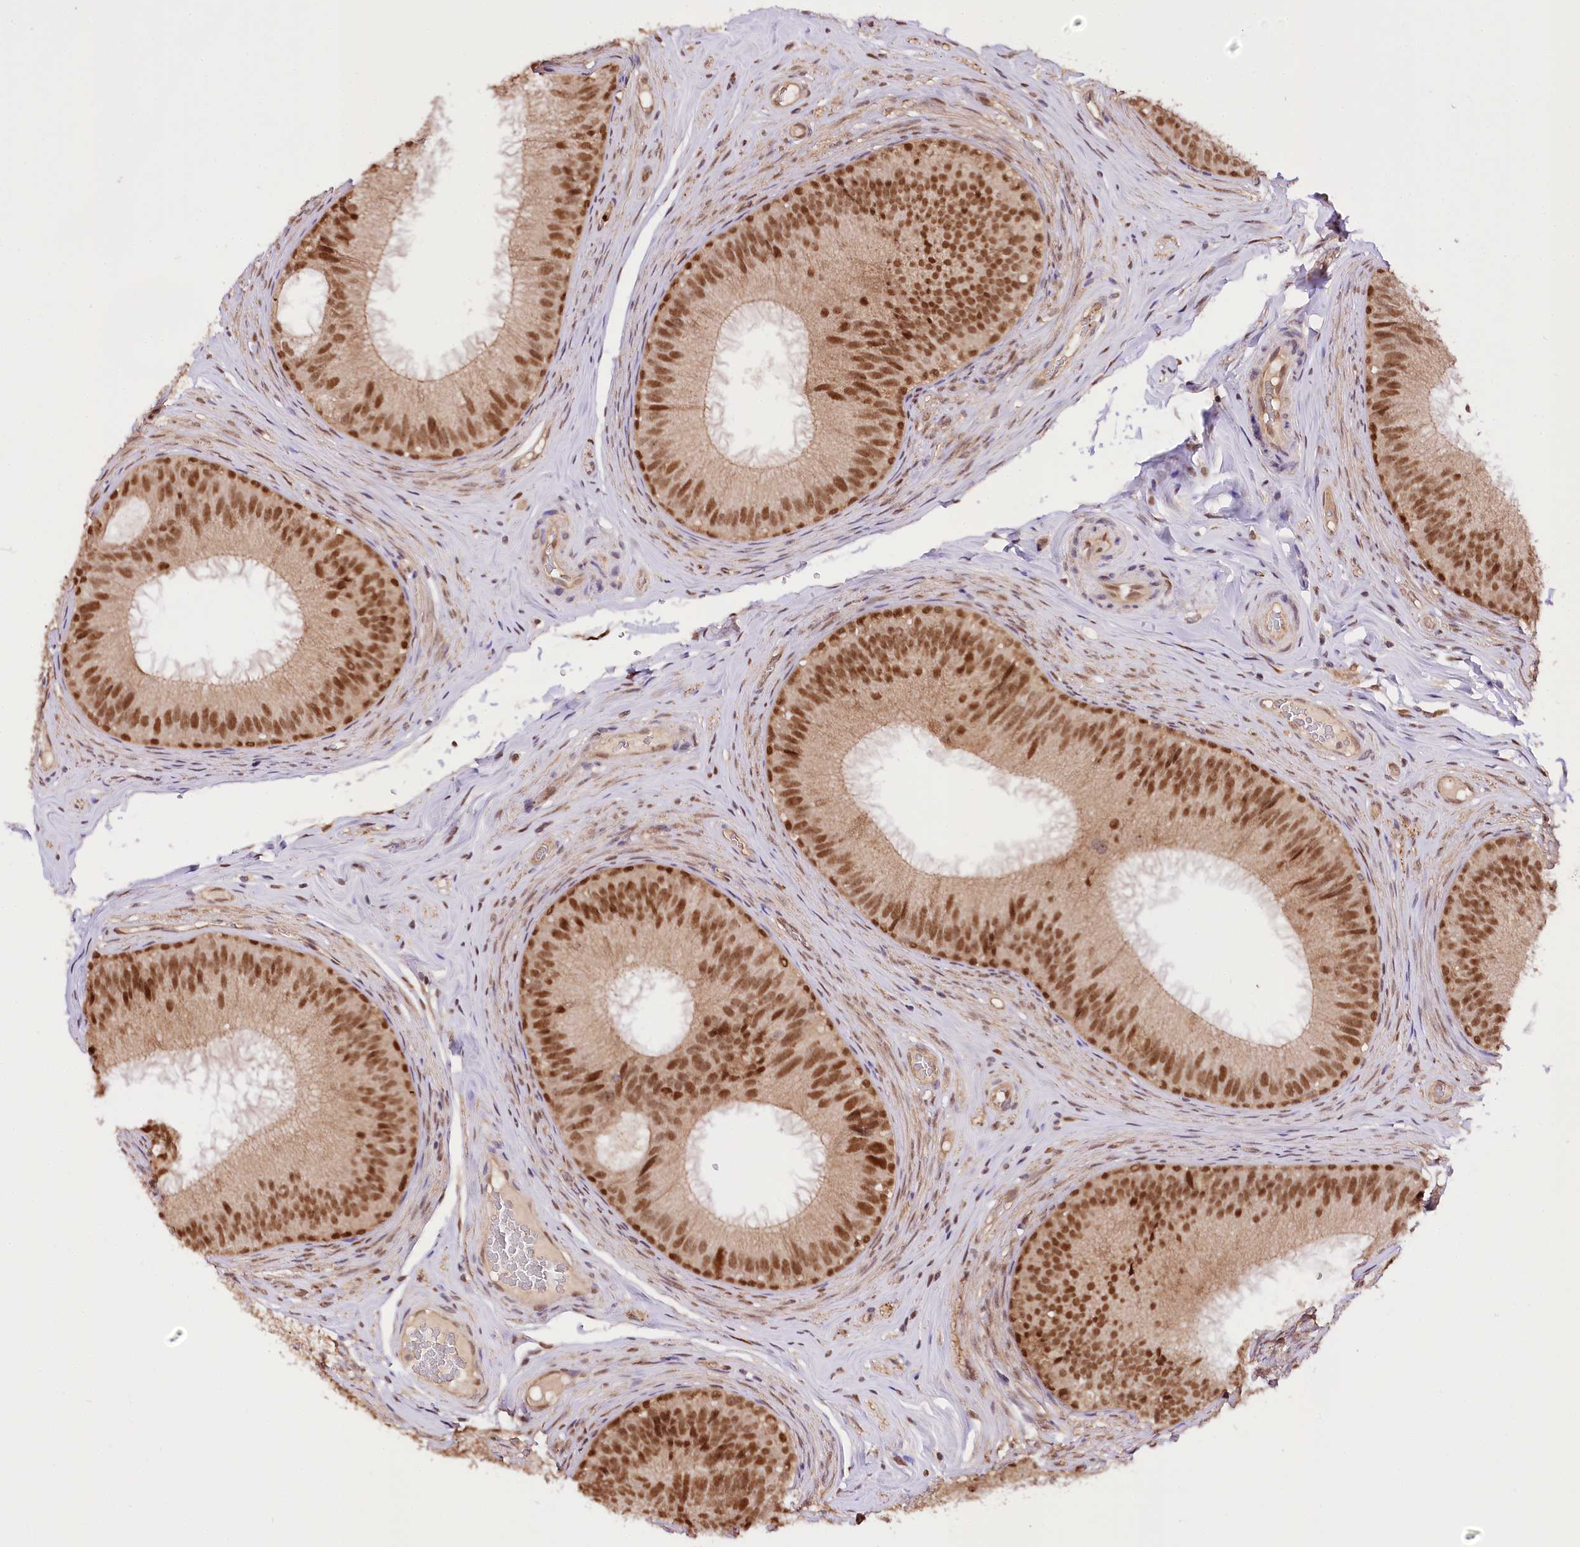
{"staining": {"intensity": "strong", "quantity": ">75%", "location": "nuclear"}, "tissue": "epididymis", "cell_type": "Glandular cells", "image_type": "normal", "snomed": [{"axis": "morphology", "description": "Normal tissue, NOS"}, {"axis": "topography", "description": "Epididymis"}], "caption": "Protein staining exhibits strong nuclear expression in approximately >75% of glandular cells in normal epididymis.", "gene": "GNL3L", "patient": {"sex": "male", "age": 34}}